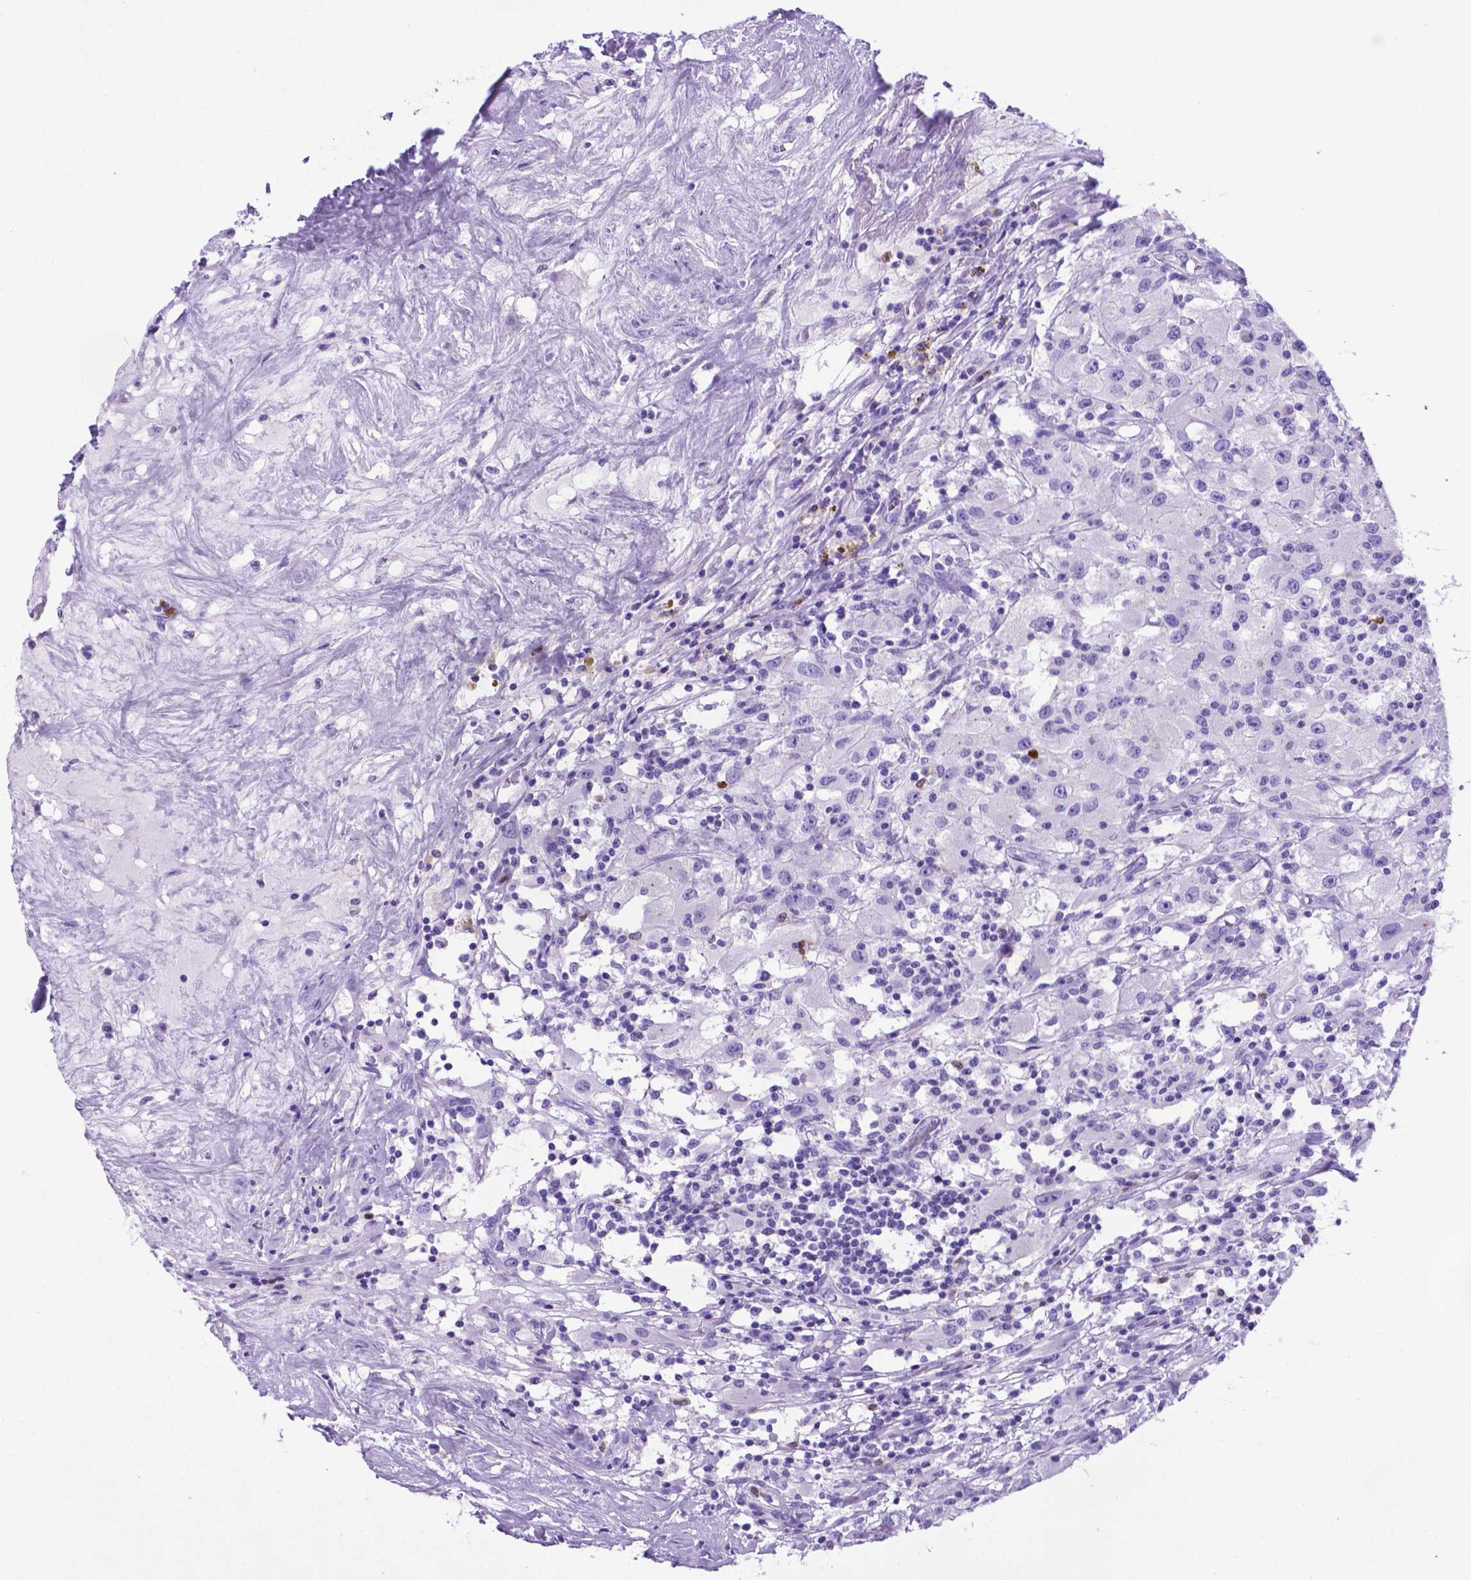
{"staining": {"intensity": "negative", "quantity": "none", "location": "none"}, "tissue": "renal cancer", "cell_type": "Tumor cells", "image_type": "cancer", "snomed": [{"axis": "morphology", "description": "Adenocarcinoma, NOS"}, {"axis": "topography", "description": "Kidney"}], "caption": "A high-resolution micrograph shows IHC staining of adenocarcinoma (renal), which shows no significant staining in tumor cells.", "gene": "LZTR1", "patient": {"sex": "female", "age": 67}}